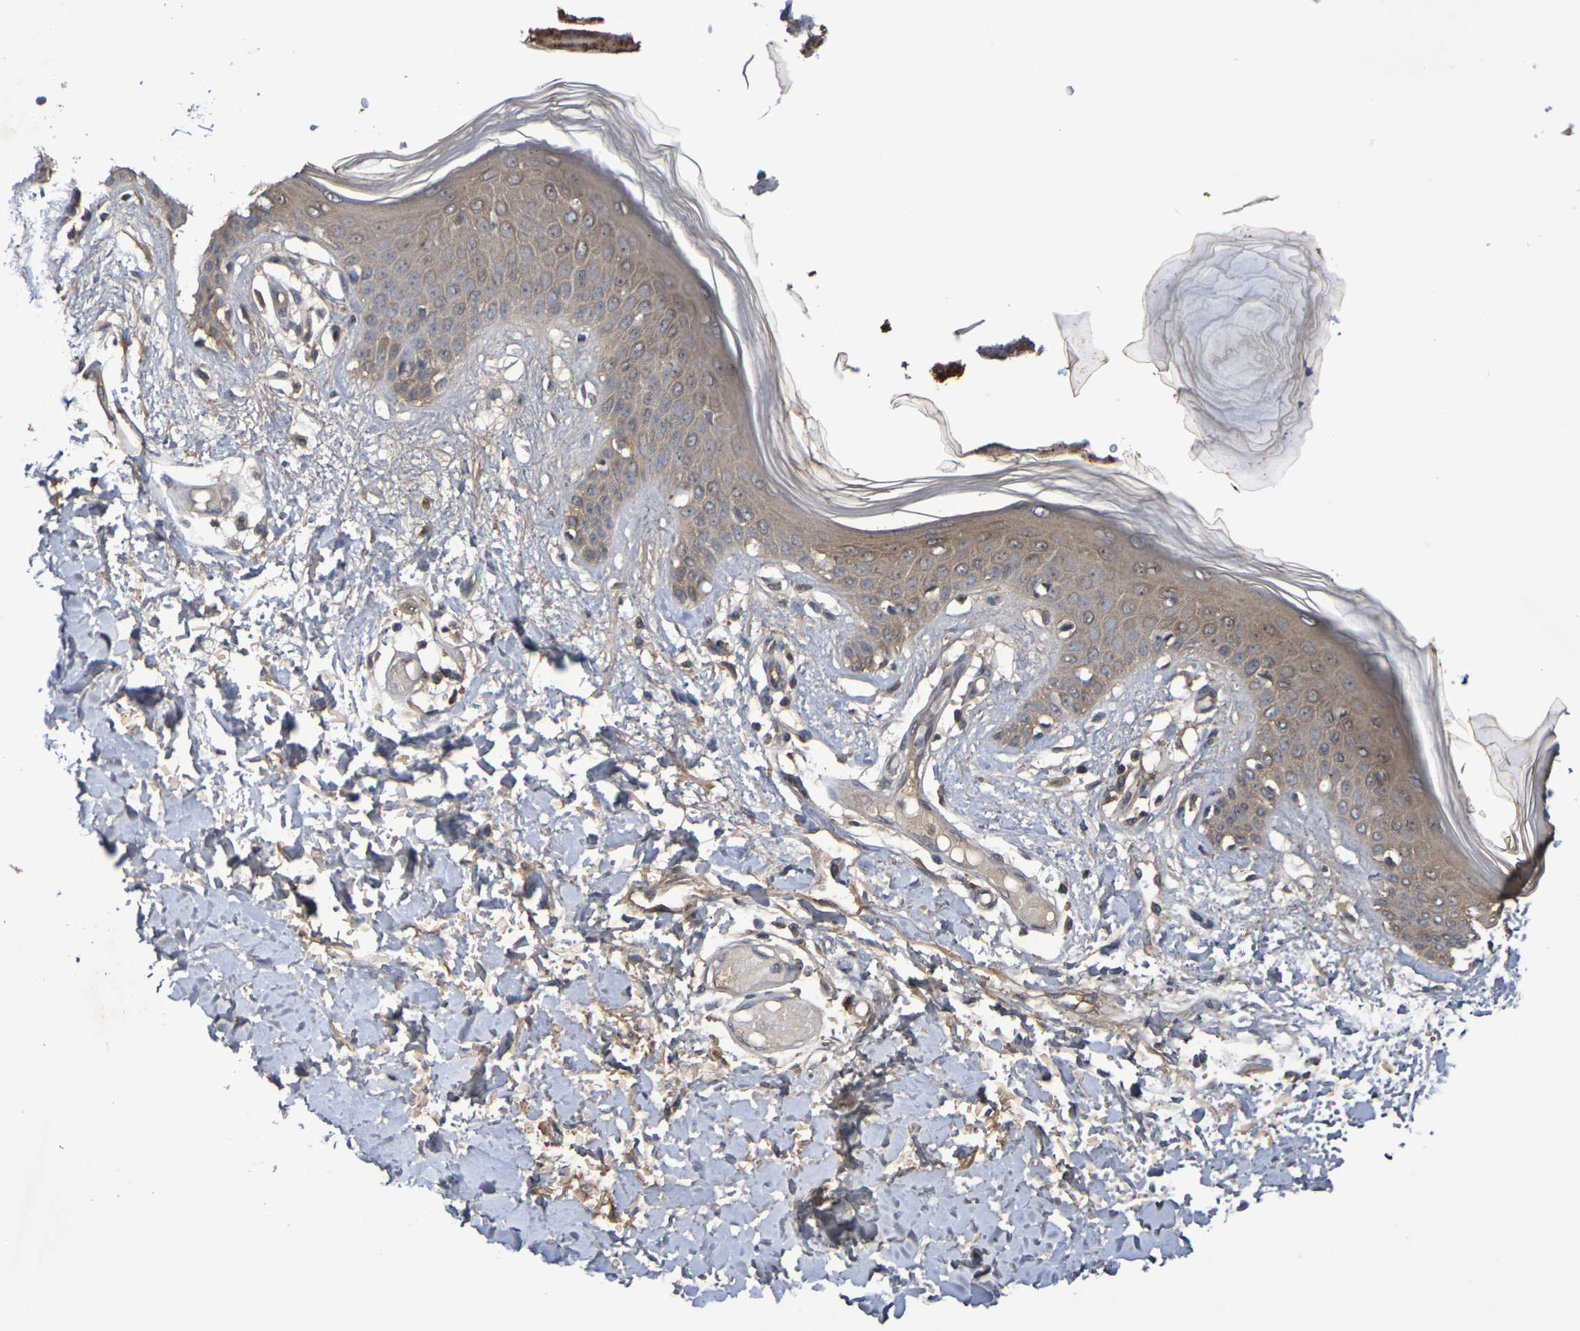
{"staining": {"intensity": "weak", "quantity": ">75%", "location": "cytoplasmic/membranous"}, "tissue": "skin", "cell_type": "Fibroblasts", "image_type": "normal", "snomed": [{"axis": "morphology", "description": "Normal tissue, NOS"}, {"axis": "topography", "description": "Skin"}], "caption": "Immunohistochemical staining of unremarkable skin shows >75% levels of weak cytoplasmic/membranous protein staining in about >75% of fibroblasts.", "gene": "TERF2", "patient": {"sex": "male", "age": 53}}